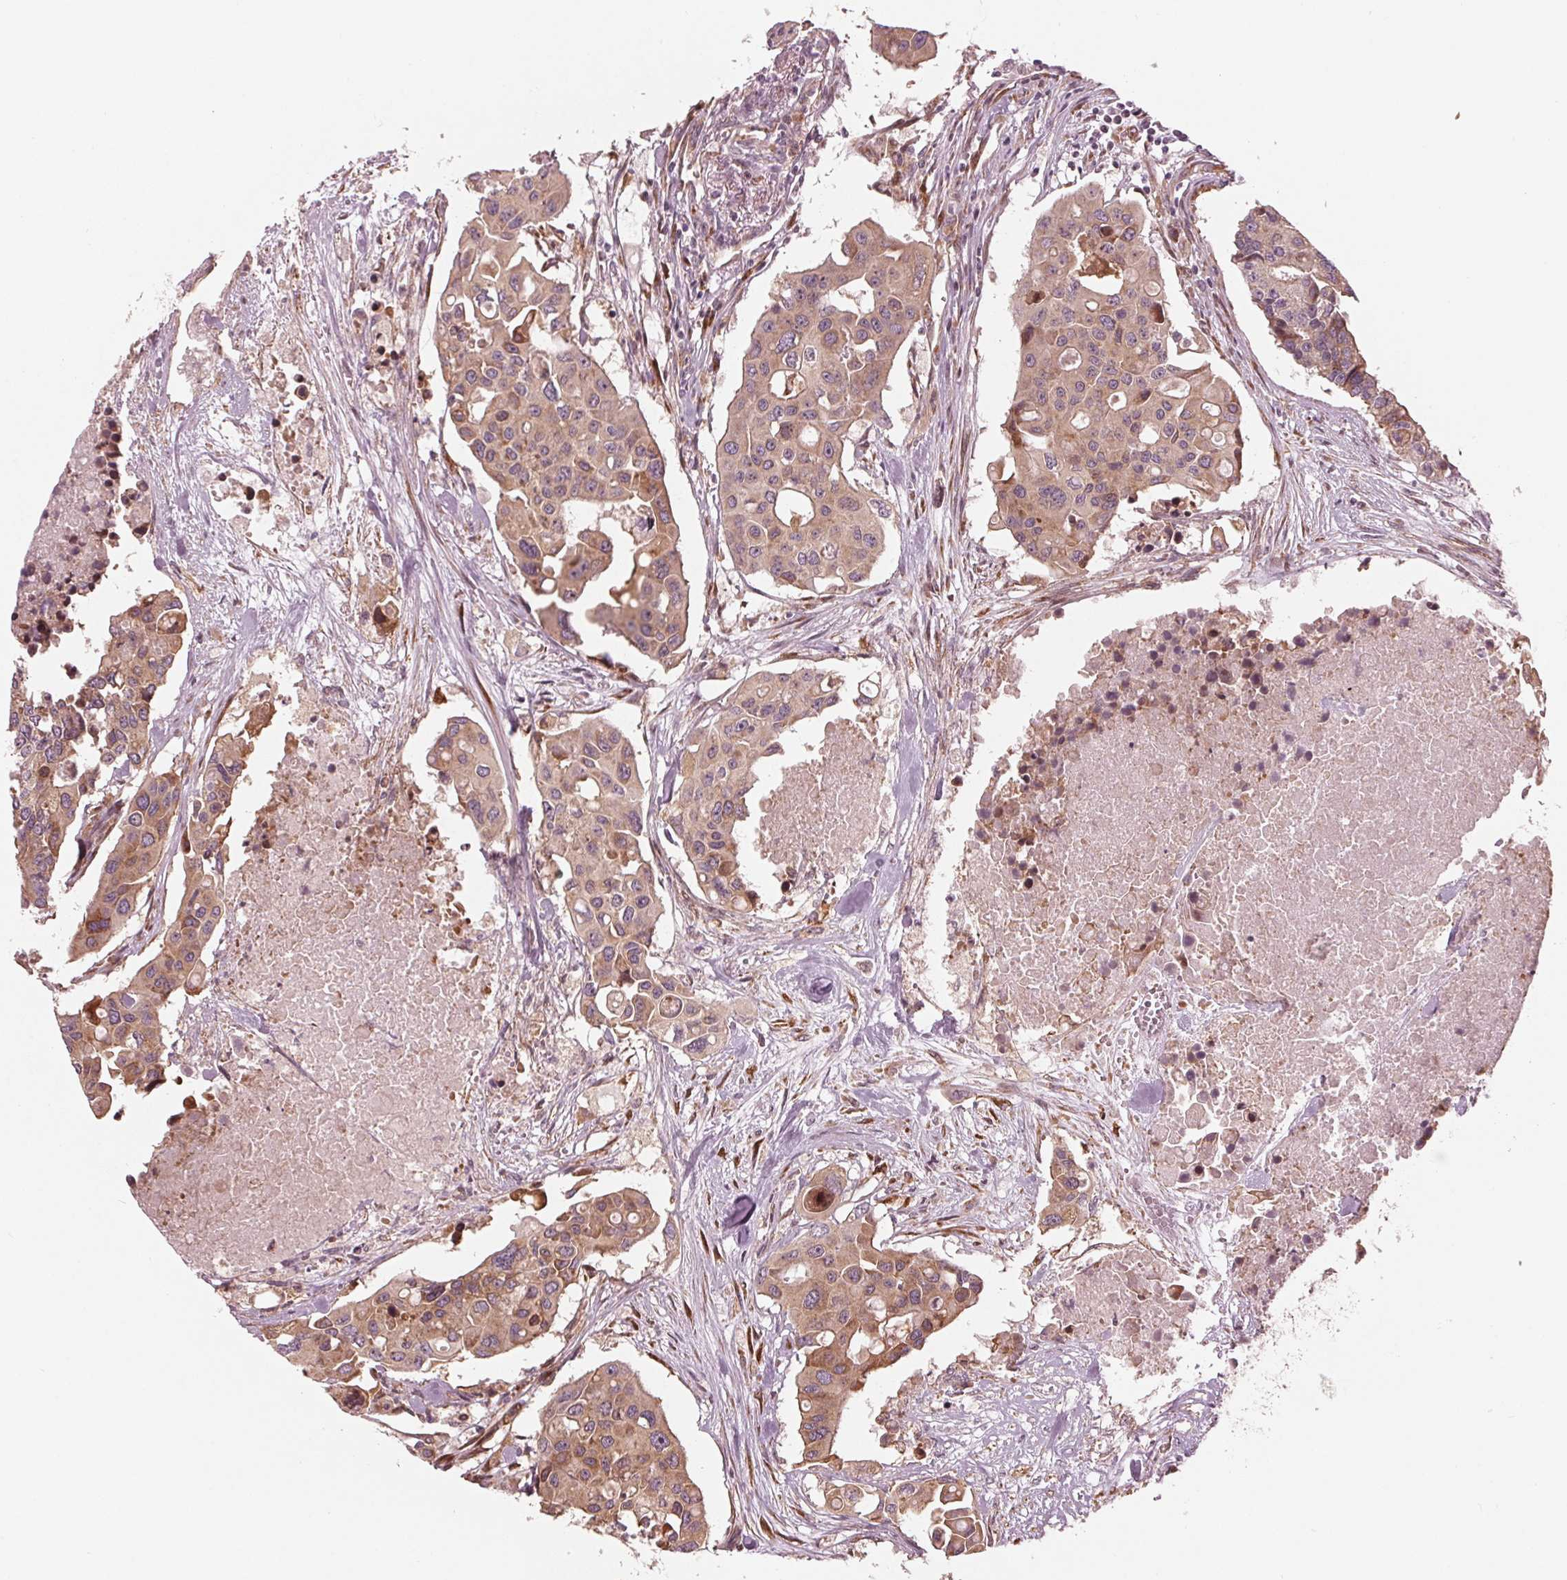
{"staining": {"intensity": "moderate", "quantity": ">75%", "location": "cytoplasmic/membranous"}, "tissue": "colorectal cancer", "cell_type": "Tumor cells", "image_type": "cancer", "snomed": [{"axis": "morphology", "description": "Adenocarcinoma, NOS"}, {"axis": "topography", "description": "Colon"}], "caption": "Immunohistochemical staining of colorectal cancer (adenocarcinoma) exhibits medium levels of moderate cytoplasmic/membranous expression in about >75% of tumor cells. (IHC, brightfield microscopy, high magnification).", "gene": "CMIP", "patient": {"sex": "male", "age": 77}}